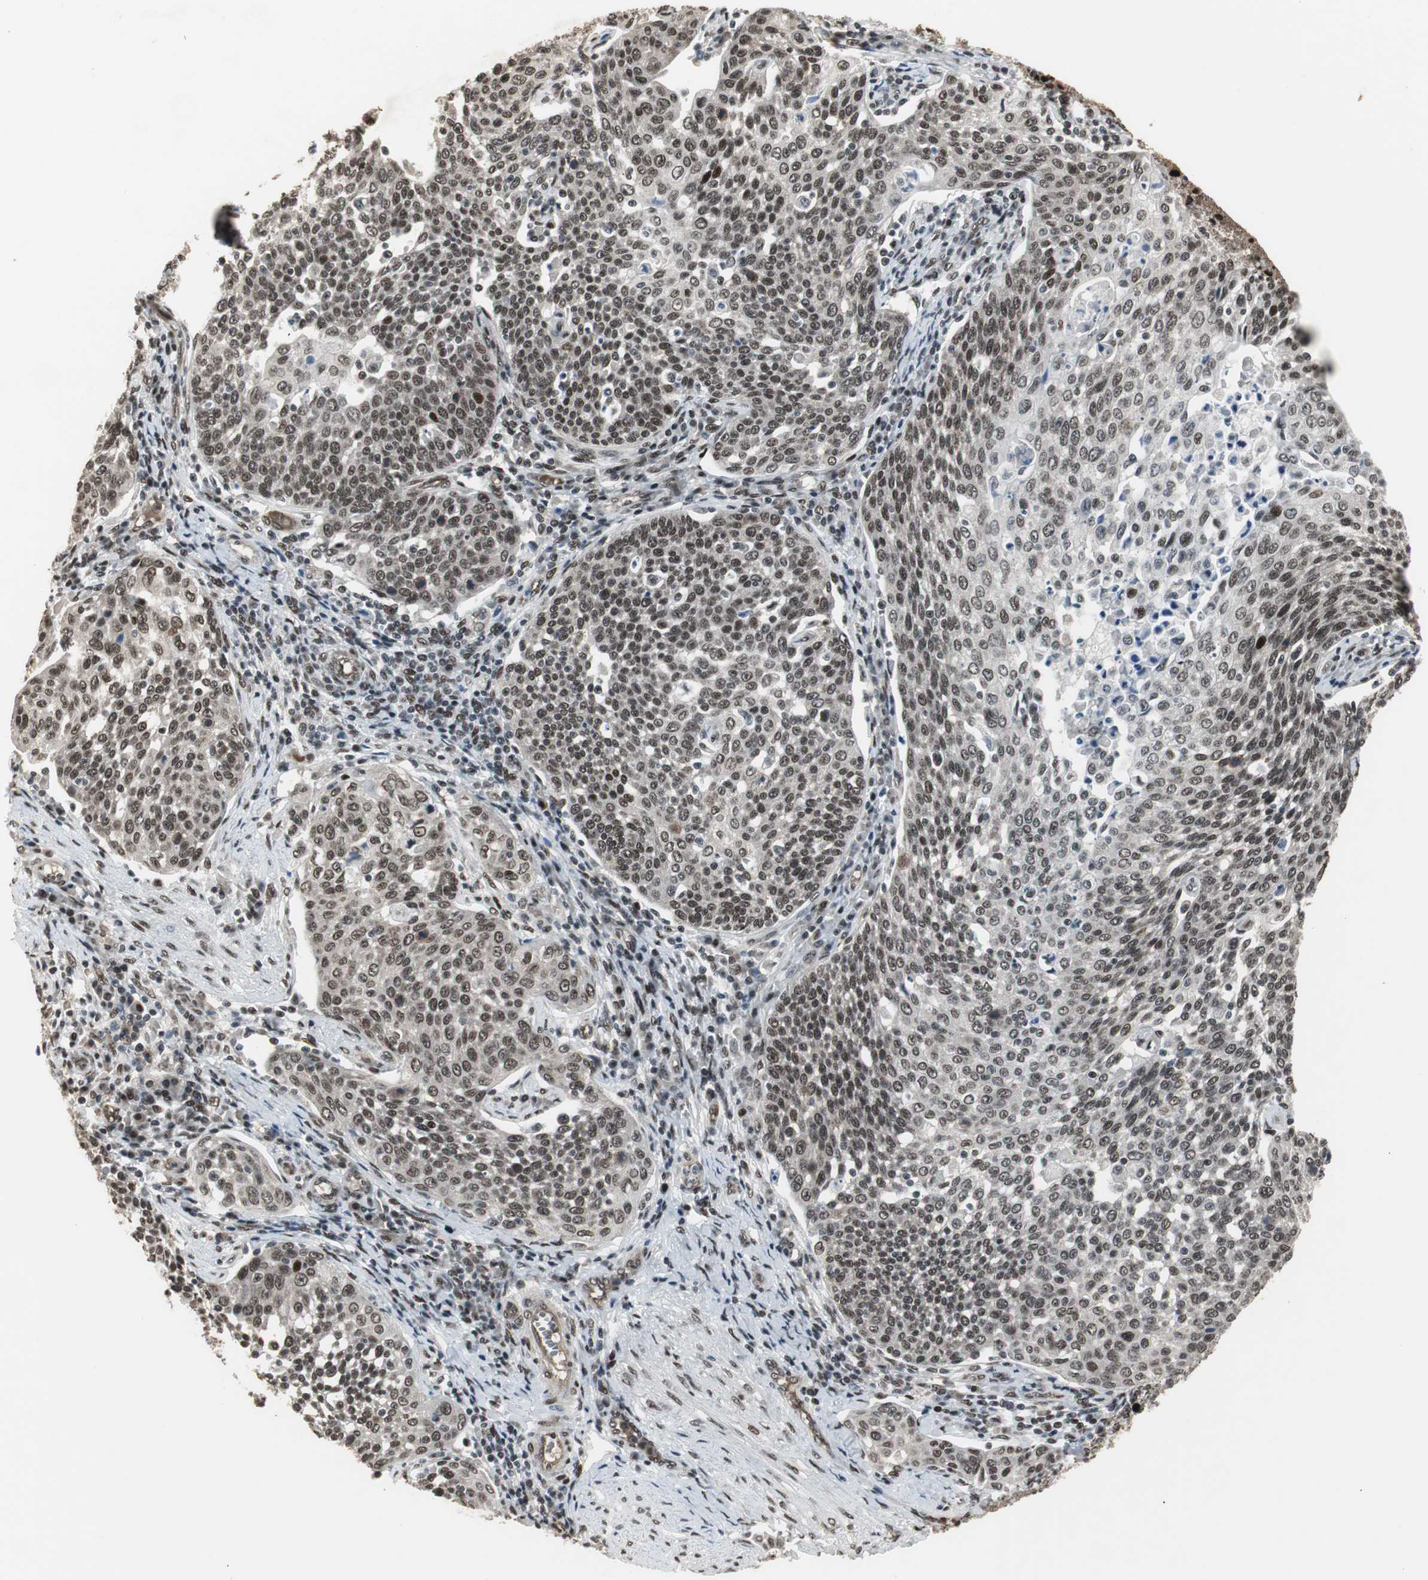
{"staining": {"intensity": "moderate", "quantity": ">75%", "location": "nuclear"}, "tissue": "cervical cancer", "cell_type": "Tumor cells", "image_type": "cancer", "snomed": [{"axis": "morphology", "description": "Squamous cell carcinoma, NOS"}, {"axis": "topography", "description": "Cervix"}], "caption": "Cervical cancer stained with immunohistochemistry shows moderate nuclear positivity in about >75% of tumor cells. (DAB (3,3'-diaminobenzidine) IHC with brightfield microscopy, high magnification).", "gene": "TAF5", "patient": {"sex": "female", "age": 34}}